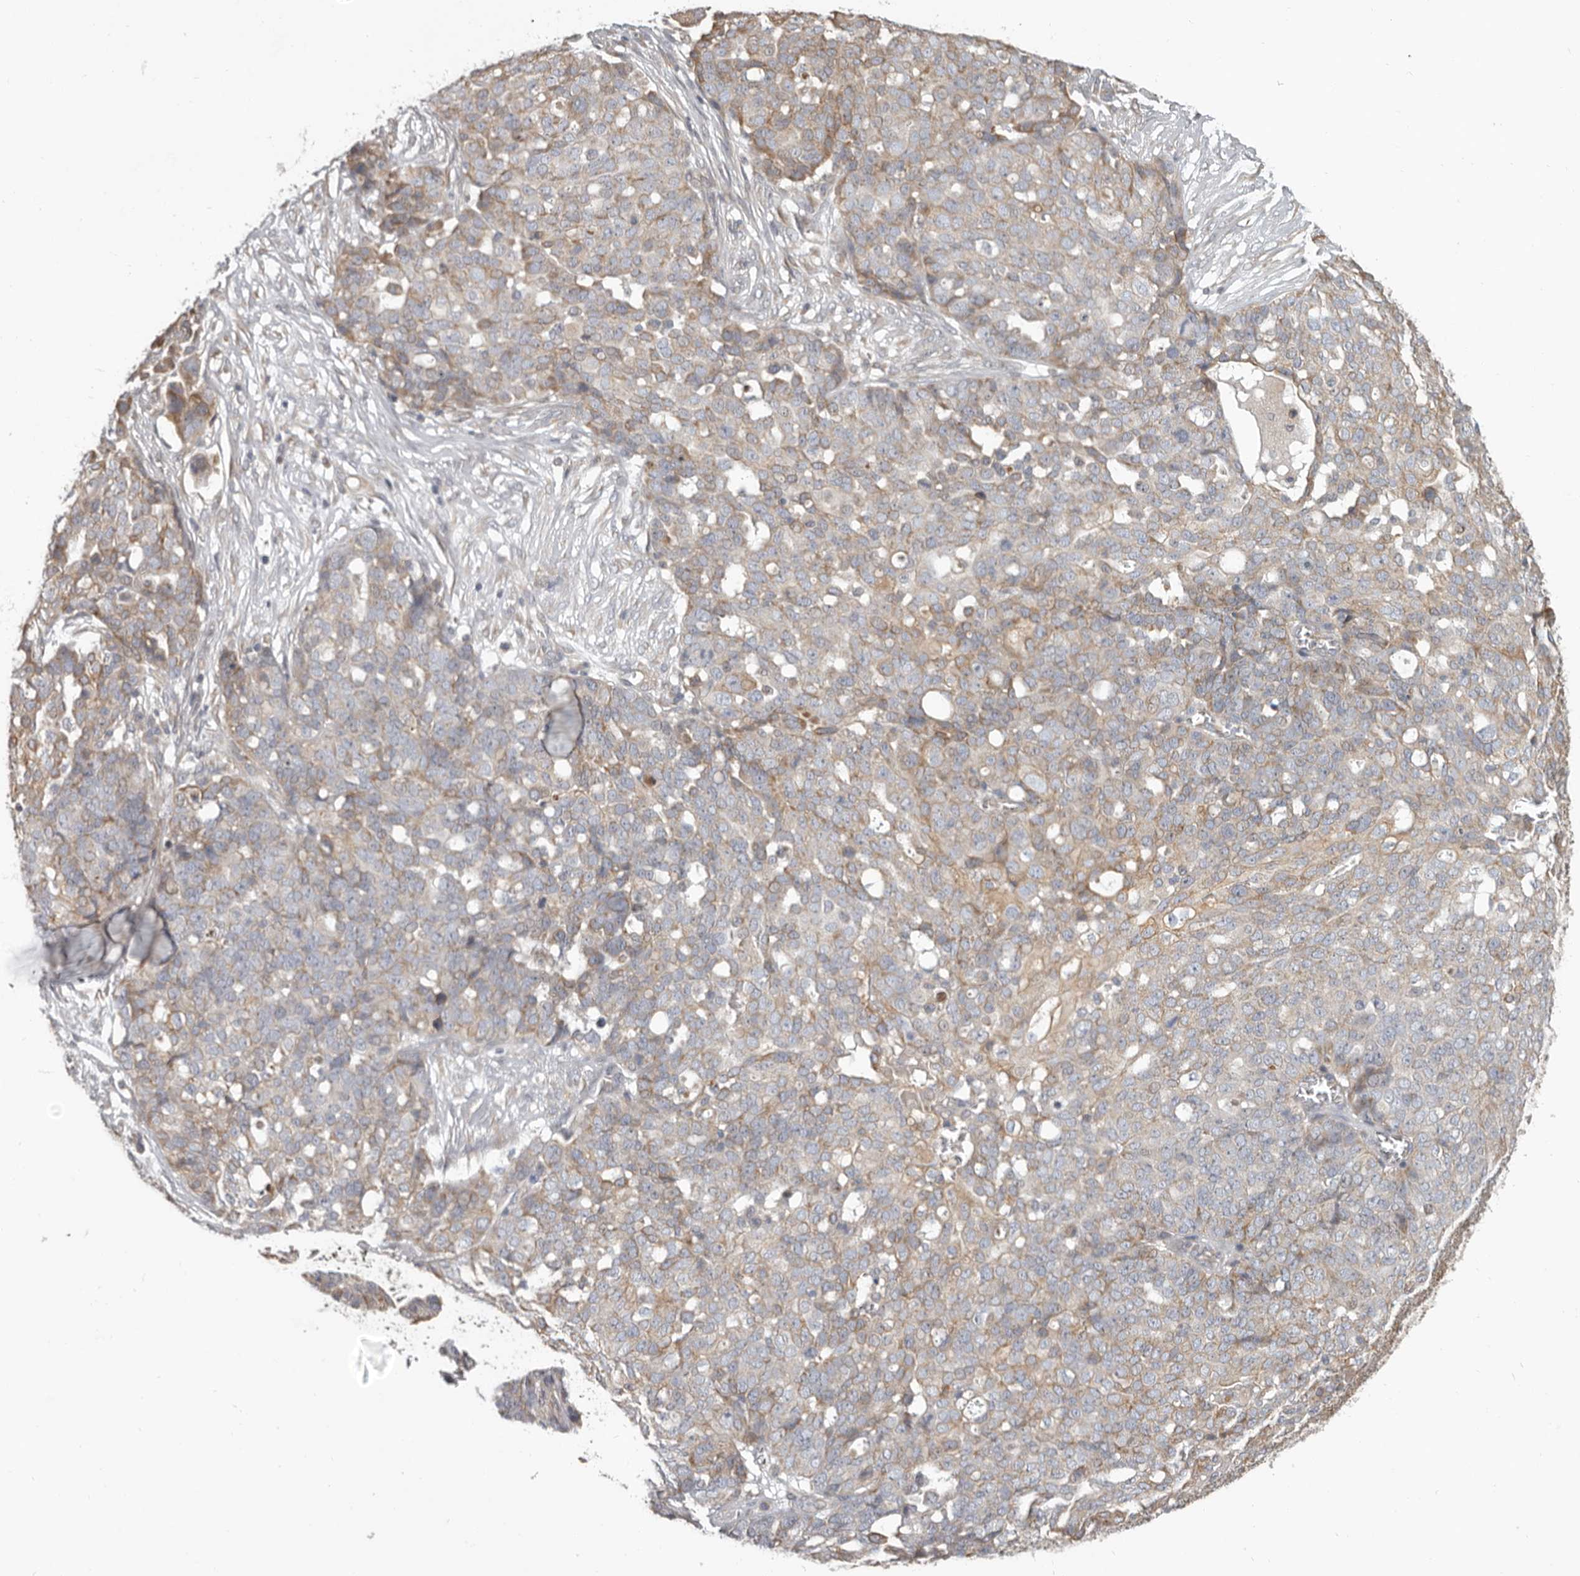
{"staining": {"intensity": "moderate", "quantity": ">75%", "location": "cytoplasmic/membranous"}, "tissue": "ovarian cancer", "cell_type": "Tumor cells", "image_type": "cancer", "snomed": [{"axis": "morphology", "description": "Cystadenocarcinoma, serous, NOS"}, {"axis": "topography", "description": "Soft tissue"}, {"axis": "topography", "description": "Ovary"}], "caption": "Immunohistochemical staining of ovarian serous cystadenocarcinoma shows medium levels of moderate cytoplasmic/membranous protein staining in about >75% of tumor cells.", "gene": "UNK", "patient": {"sex": "female", "age": 57}}